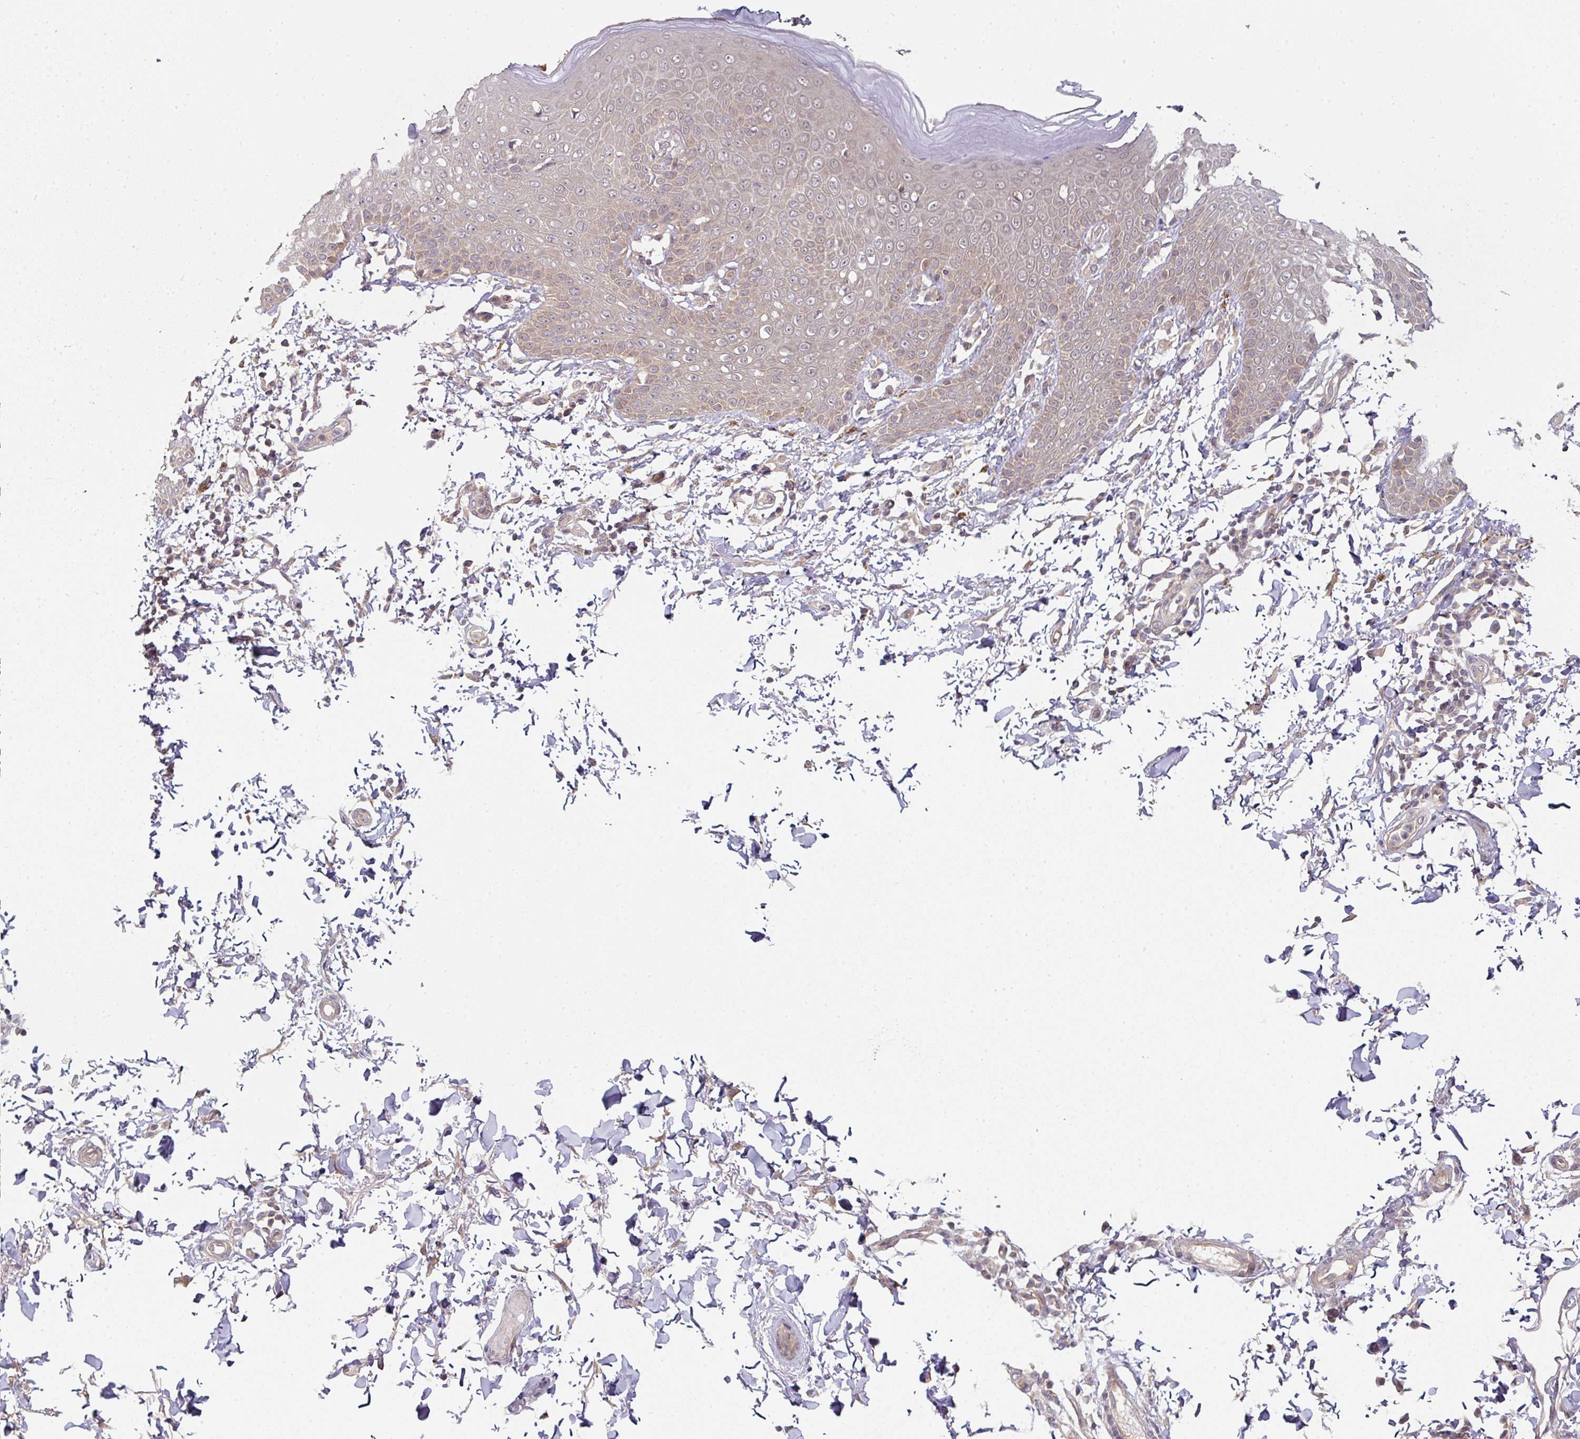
{"staining": {"intensity": "moderate", "quantity": "25%-75%", "location": "cytoplasmic/membranous"}, "tissue": "skin", "cell_type": "Epidermal cells", "image_type": "normal", "snomed": [{"axis": "morphology", "description": "Normal tissue, NOS"}, {"axis": "topography", "description": "Peripheral nerve tissue"}], "caption": "DAB immunohistochemical staining of unremarkable human skin reveals moderate cytoplasmic/membranous protein expression in approximately 25%-75% of epidermal cells. The protein of interest is stained brown, and the nuclei are stained in blue (DAB IHC with brightfield microscopy, high magnification).", "gene": "MAP2K2", "patient": {"sex": "male", "age": 51}}